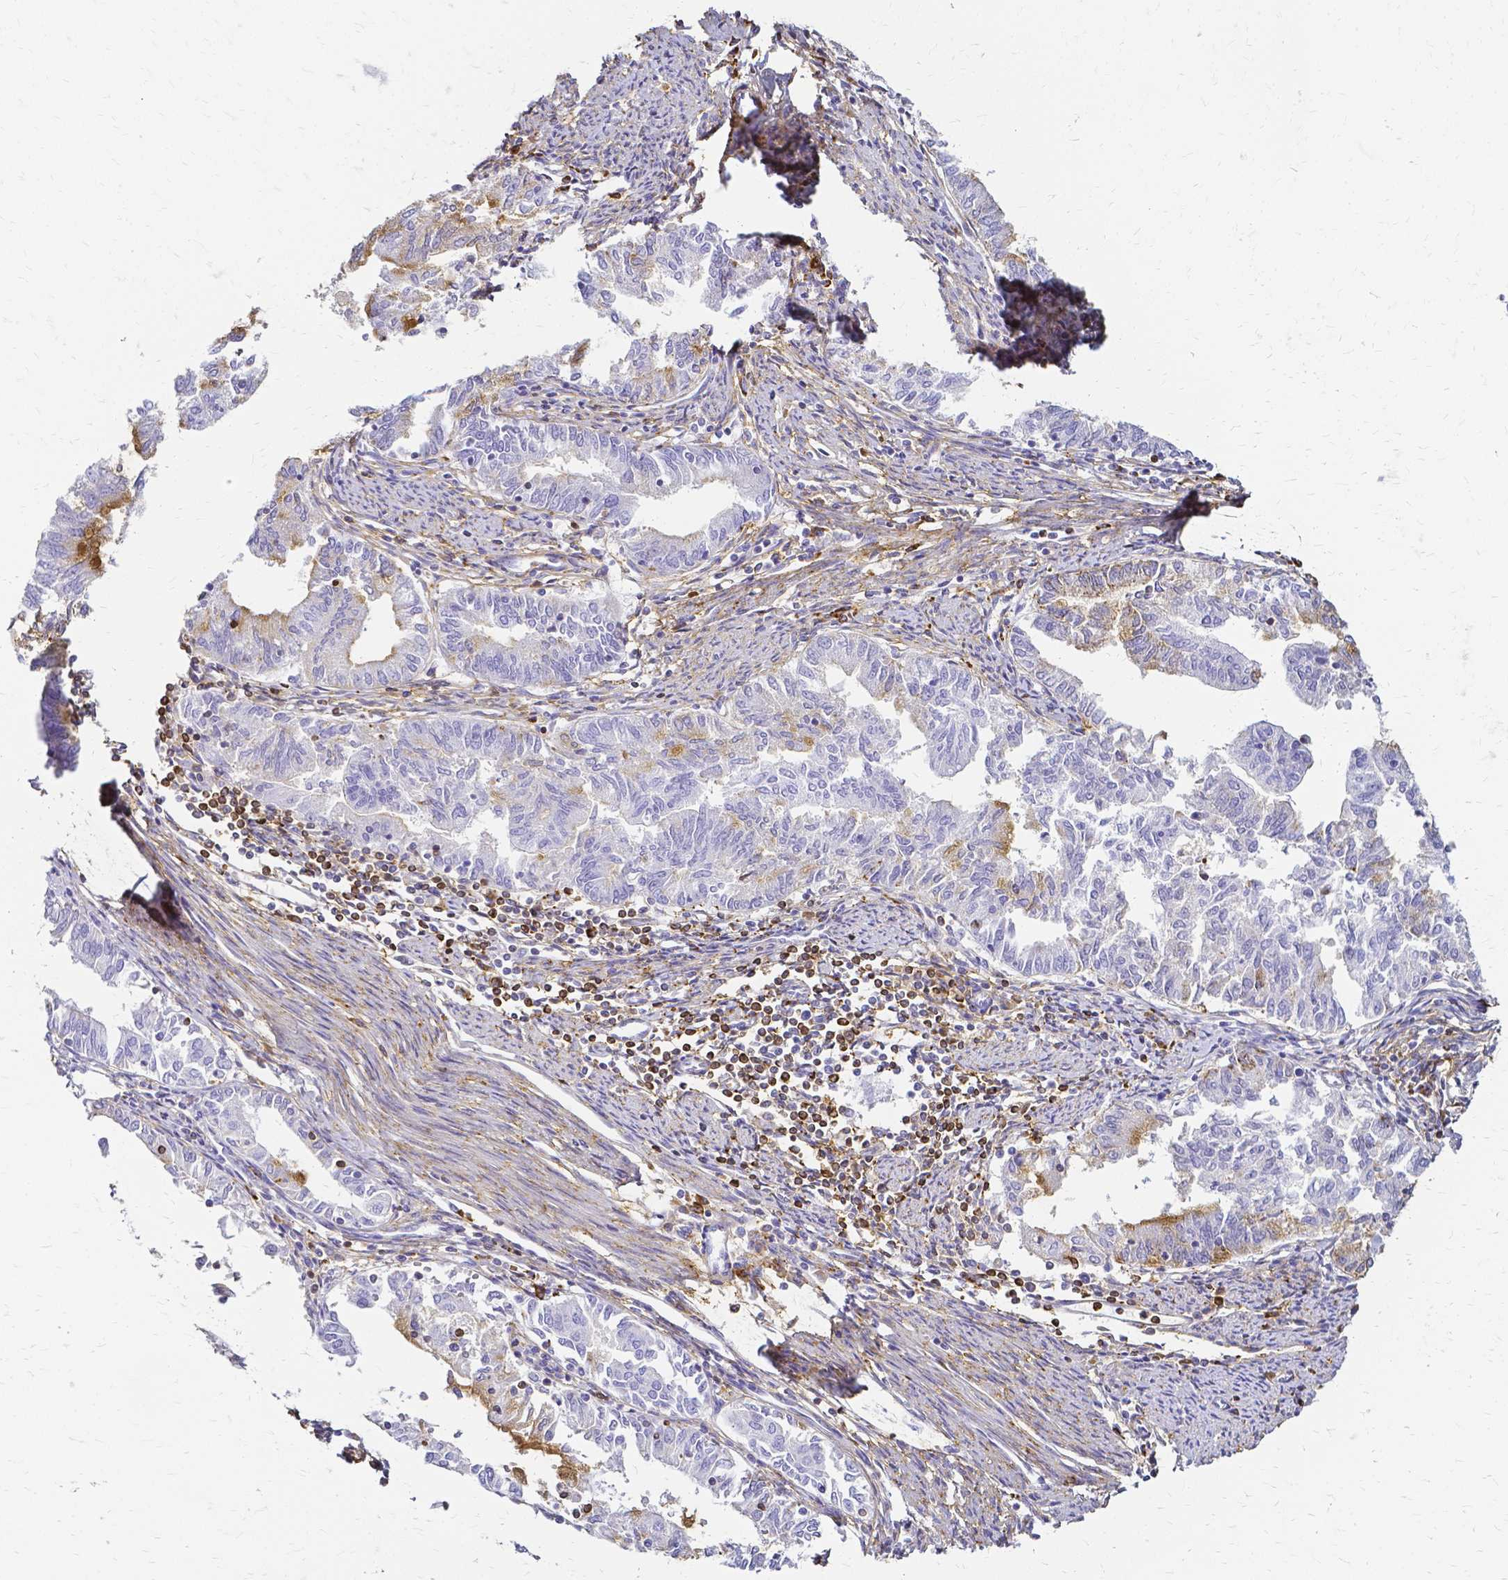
{"staining": {"intensity": "moderate", "quantity": "<25%", "location": "cytoplasmic/membranous"}, "tissue": "endometrial cancer", "cell_type": "Tumor cells", "image_type": "cancer", "snomed": [{"axis": "morphology", "description": "Adenocarcinoma, NOS"}, {"axis": "topography", "description": "Endometrium"}], "caption": "A photomicrograph of adenocarcinoma (endometrial) stained for a protein demonstrates moderate cytoplasmic/membranous brown staining in tumor cells.", "gene": "HSPA12A", "patient": {"sex": "female", "age": 79}}